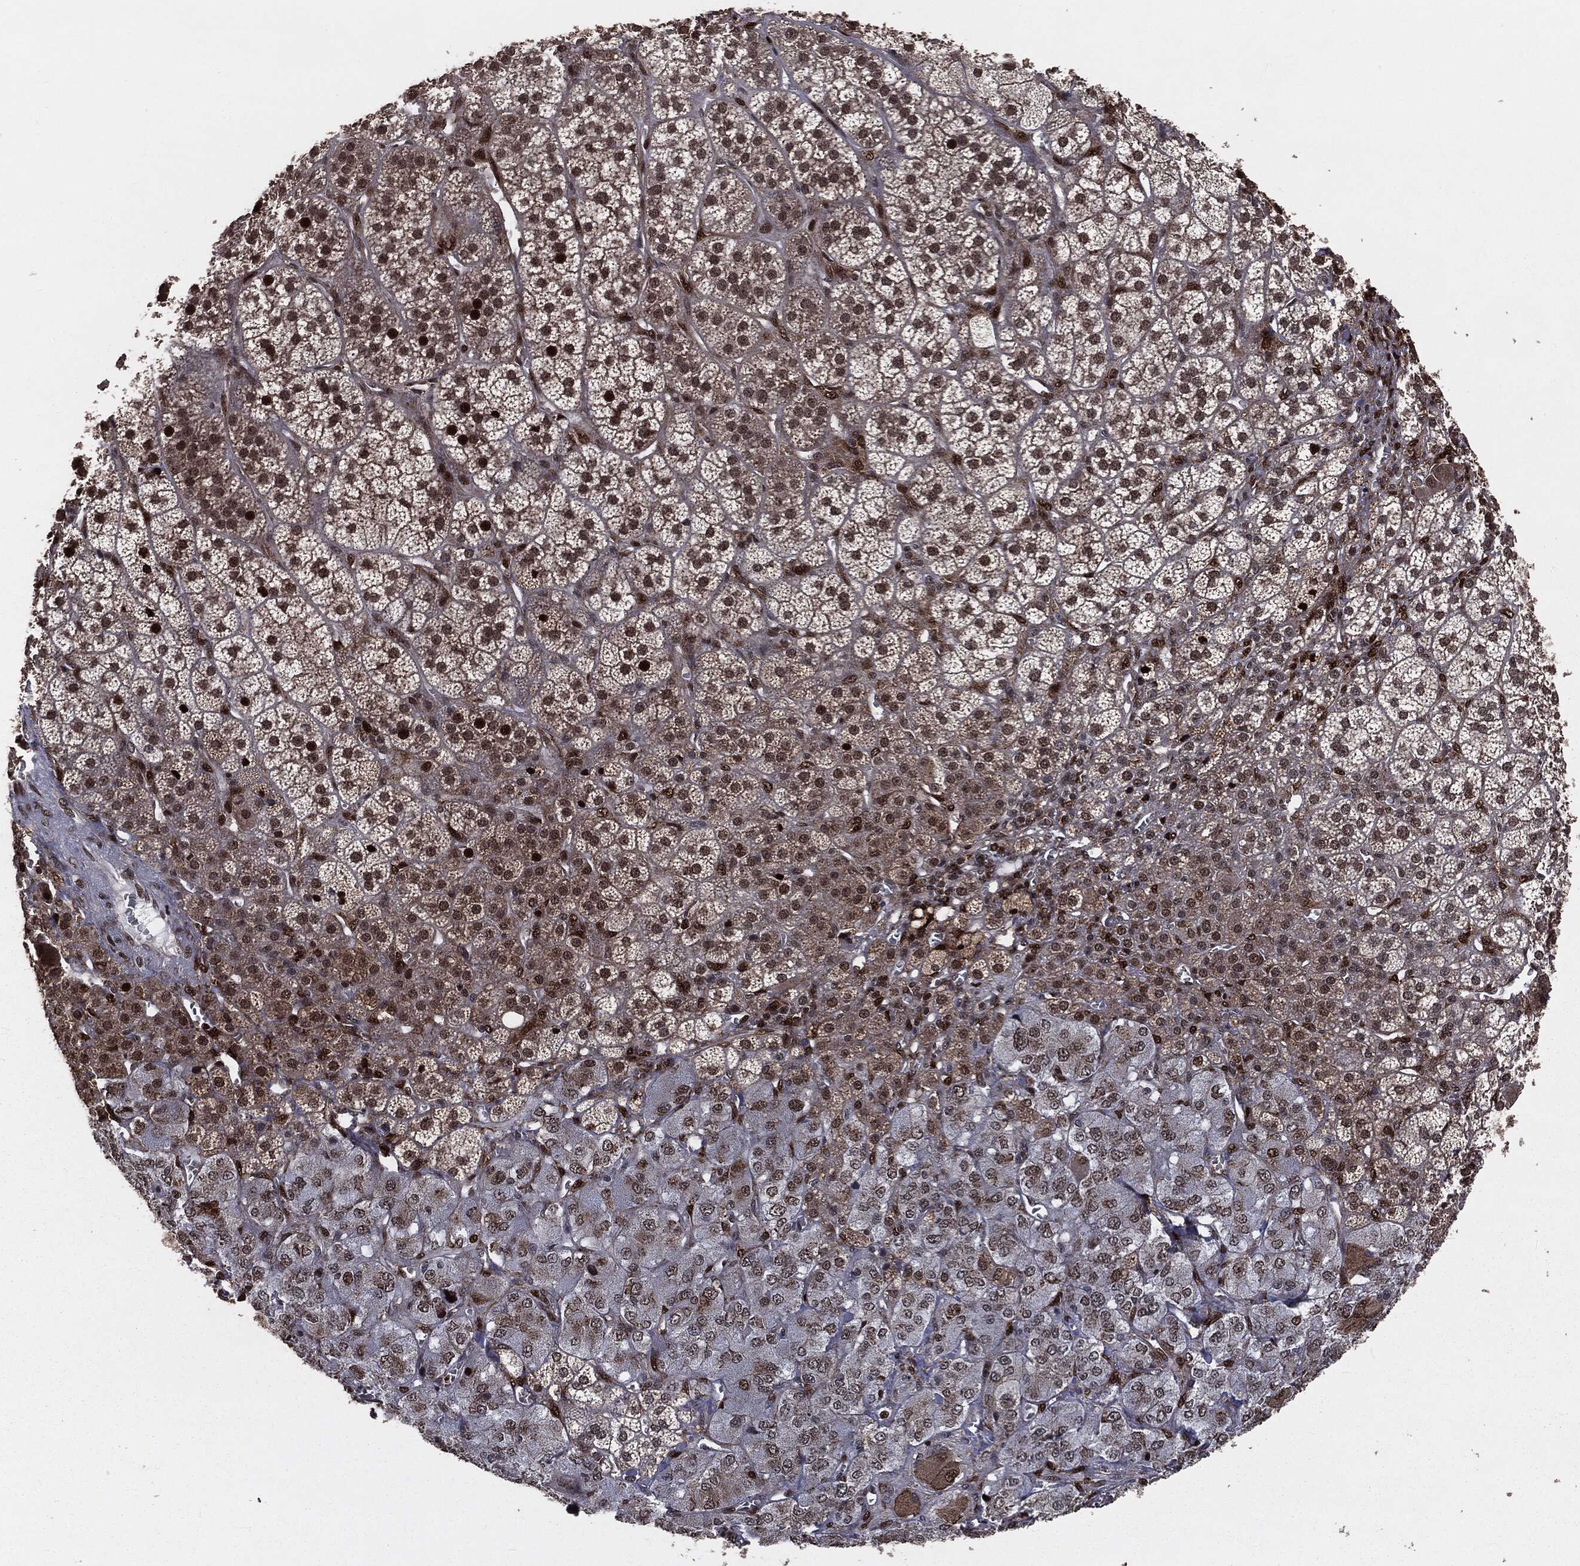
{"staining": {"intensity": "strong", "quantity": "25%-75%", "location": "nuclear"}, "tissue": "adrenal gland", "cell_type": "Glandular cells", "image_type": "normal", "snomed": [{"axis": "morphology", "description": "Normal tissue, NOS"}, {"axis": "topography", "description": "Adrenal gland"}], "caption": "Immunohistochemistry histopathology image of unremarkable human adrenal gland stained for a protein (brown), which shows high levels of strong nuclear positivity in about 25%-75% of glandular cells.", "gene": "DVL2", "patient": {"sex": "female", "age": 60}}